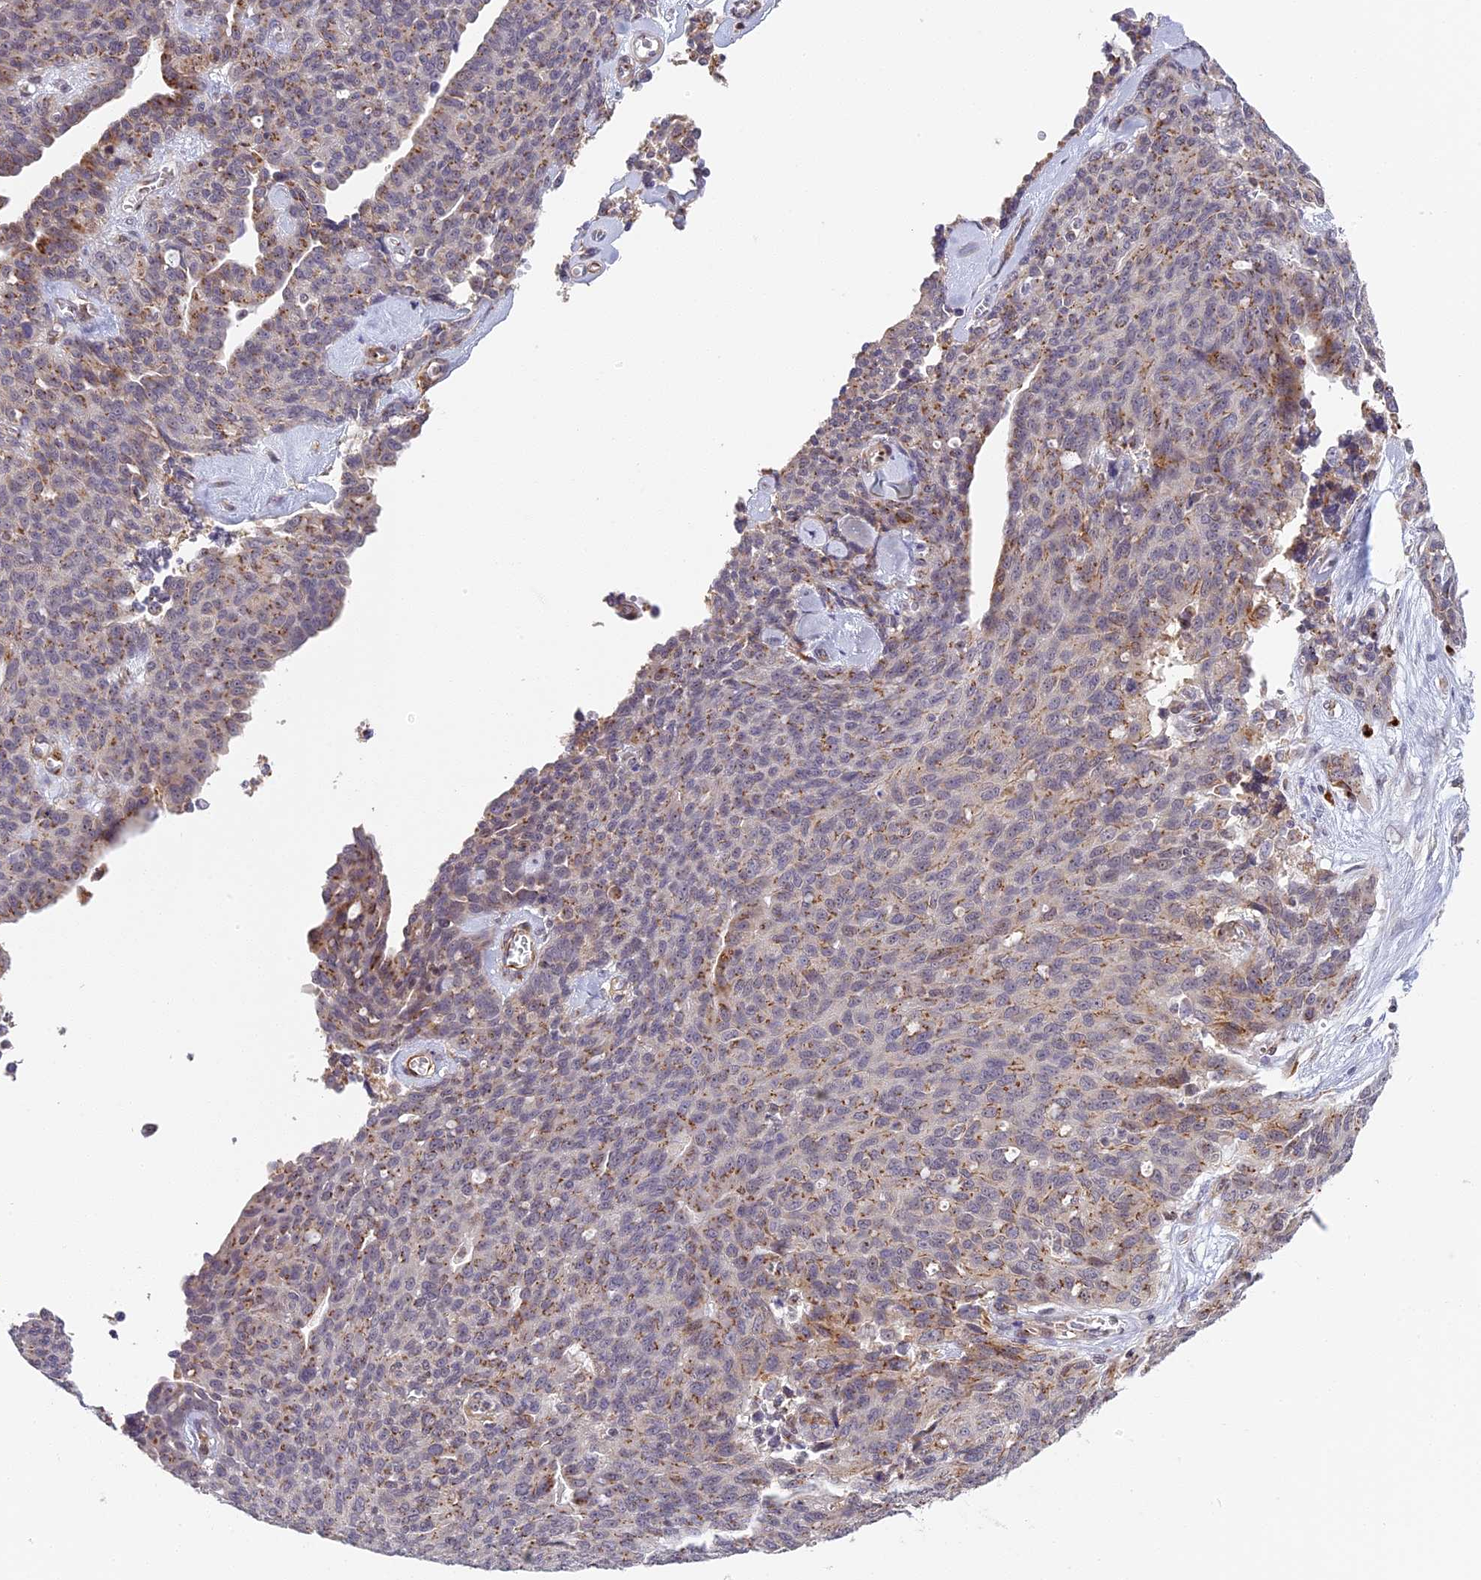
{"staining": {"intensity": "moderate", "quantity": "25%-75%", "location": "cytoplasmic/membranous"}, "tissue": "ovarian cancer", "cell_type": "Tumor cells", "image_type": "cancer", "snomed": [{"axis": "morphology", "description": "Carcinoma, endometroid"}, {"axis": "topography", "description": "Ovary"}], "caption": "IHC (DAB (3,3'-diaminobenzidine)) staining of ovarian endometroid carcinoma reveals moderate cytoplasmic/membranous protein expression in about 25%-75% of tumor cells.", "gene": "HEATR5B", "patient": {"sex": "female", "age": 60}}